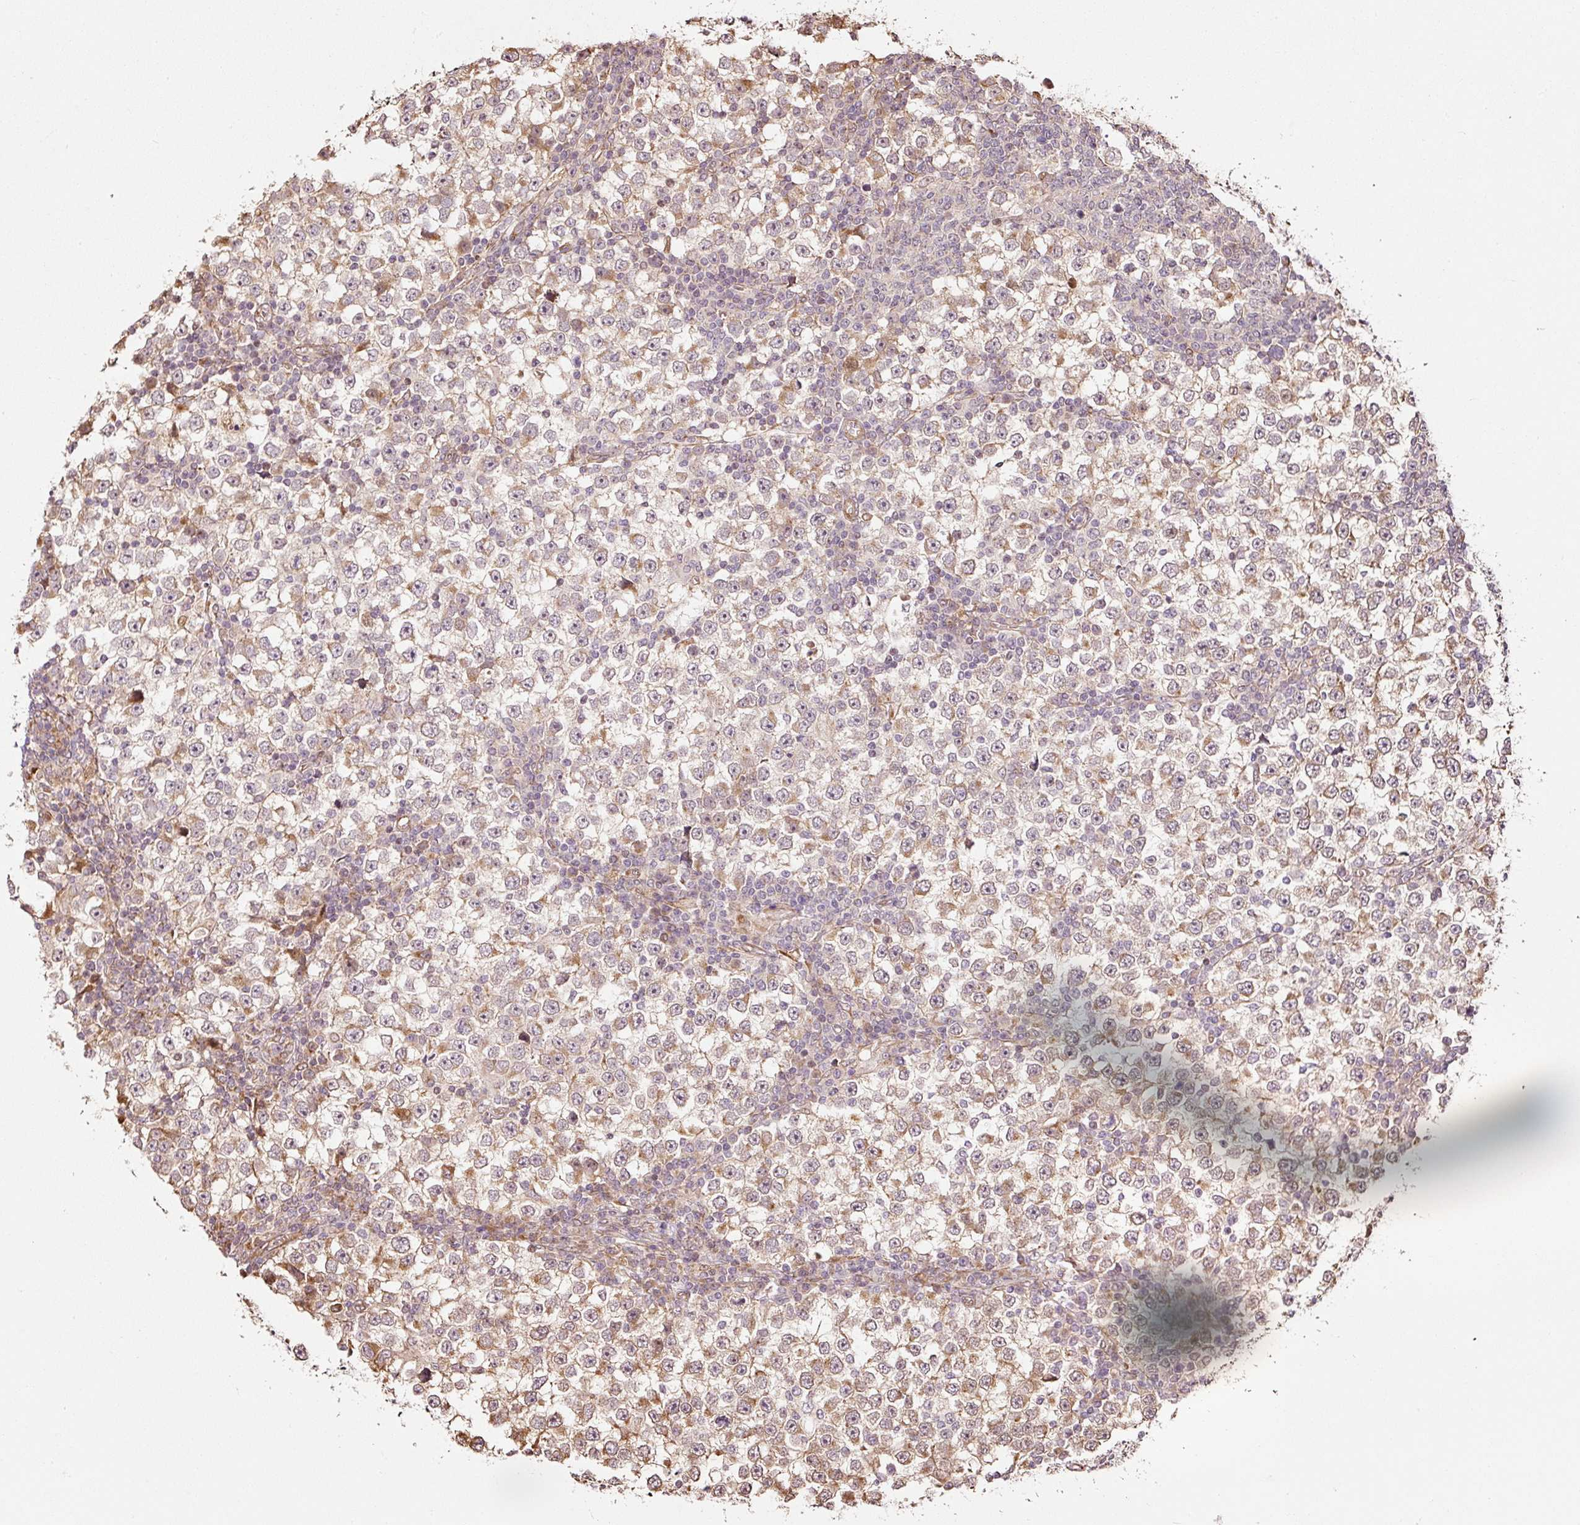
{"staining": {"intensity": "moderate", "quantity": "<25%", "location": "cytoplasmic/membranous"}, "tissue": "testis cancer", "cell_type": "Tumor cells", "image_type": "cancer", "snomed": [{"axis": "morphology", "description": "Seminoma, NOS"}, {"axis": "topography", "description": "Testis"}], "caption": "Human seminoma (testis) stained with a protein marker demonstrates moderate staining in tumor cells.", "gene": "ETF1", "patient": {"sex": "male", "age": 65}}